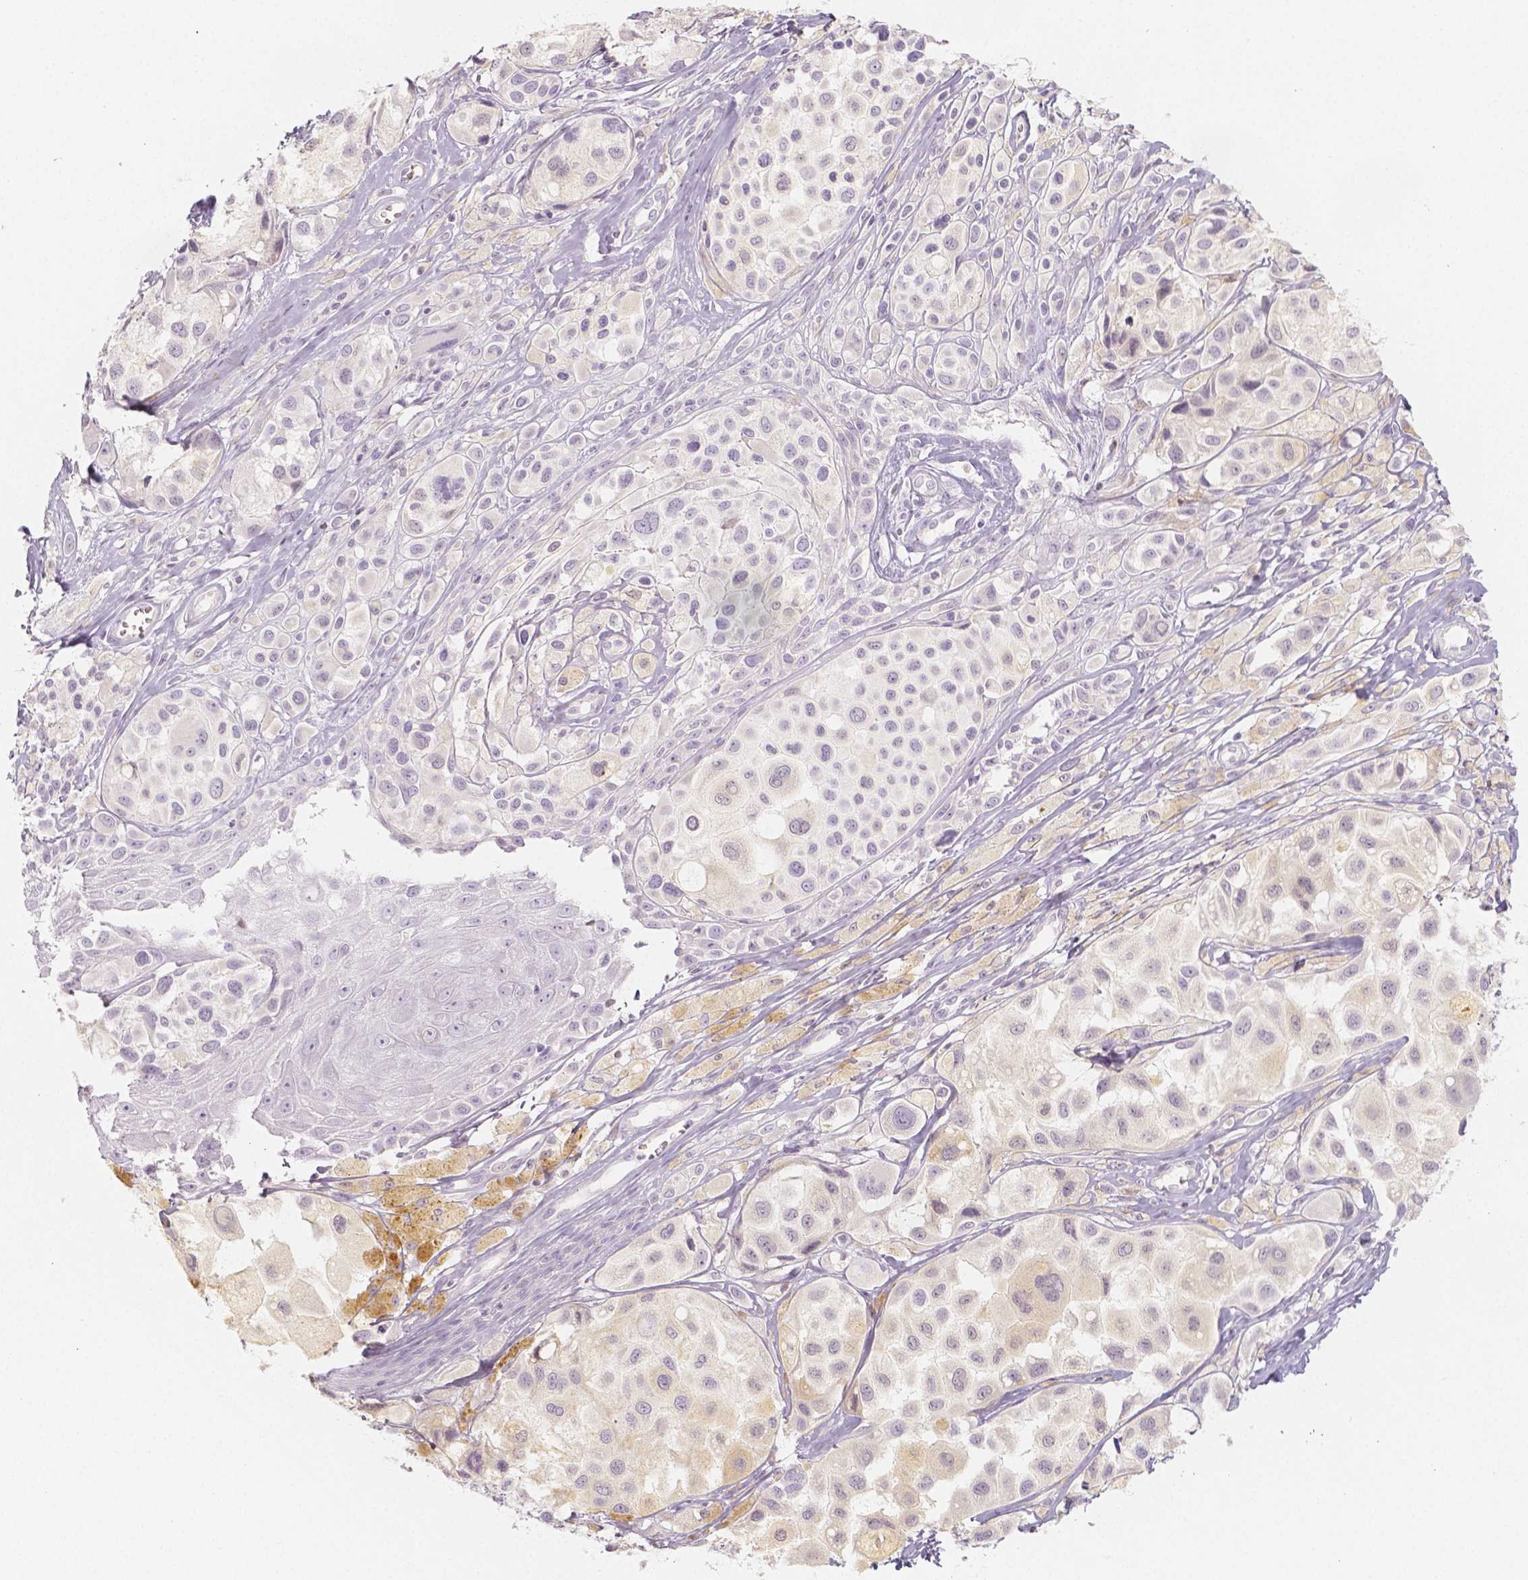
{"staining": {"intensity": "negative", "quantity": "none", "location": "none"}, "tissue": "melanoma", "cell_type": "Tumor cells", "image_type": "cancer", "snomed": [{"axis": "morphology", "description": "Malignant melanoma, NOS"}, {"axis": "topography", "description": "Skin"}], "caption": "A high-resolution micrograph shows immunohistochemistry staining of malignant melanoma, which reveals no significant expression in tumor cells. (DAB IHC visualized using brightfield microscopy, high magnification).", "gene": "BATF", "patient": {"sex": "male", "age": 77}}